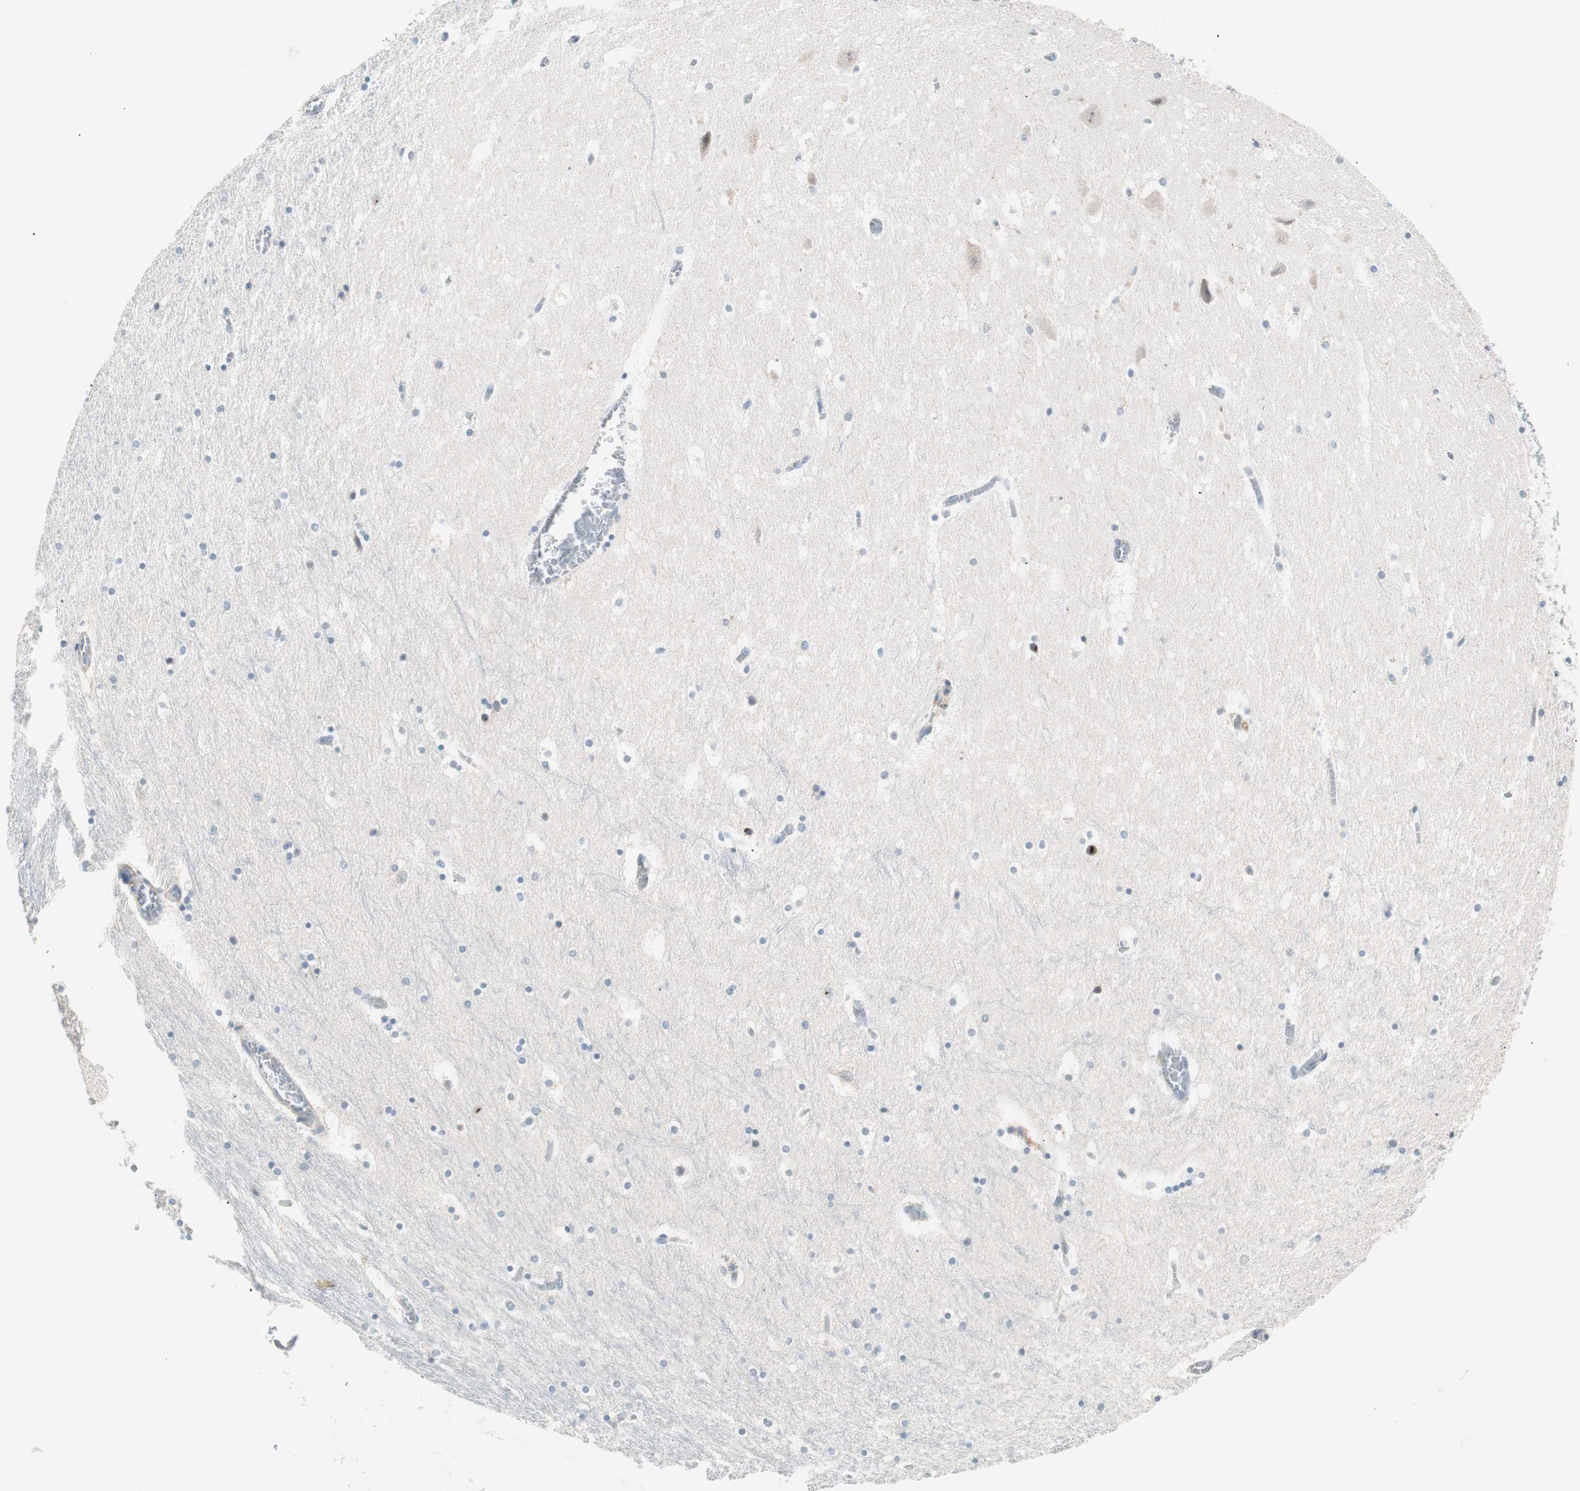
{"staining": {"intensity": "negative", "quantity": "none", "location": "none"}, "tissue": "hippocampus", "cell_type": "Glial cells", "image_type": "normal", "snomed": [{"axis": "morphology", "description": "Normal tissue, NOS"}, {"axis": "topography", "description": "Hippocampus"}], "caption": "Immunohistochemical staining of benign human hippocampus demonstrates no significant expression in glial cells. (DAB immunohistochemistry visualized using brightfield microscopy, high magnification).", "gene": "RAD54B", "patient": {"sex": "male", "age": 45}}